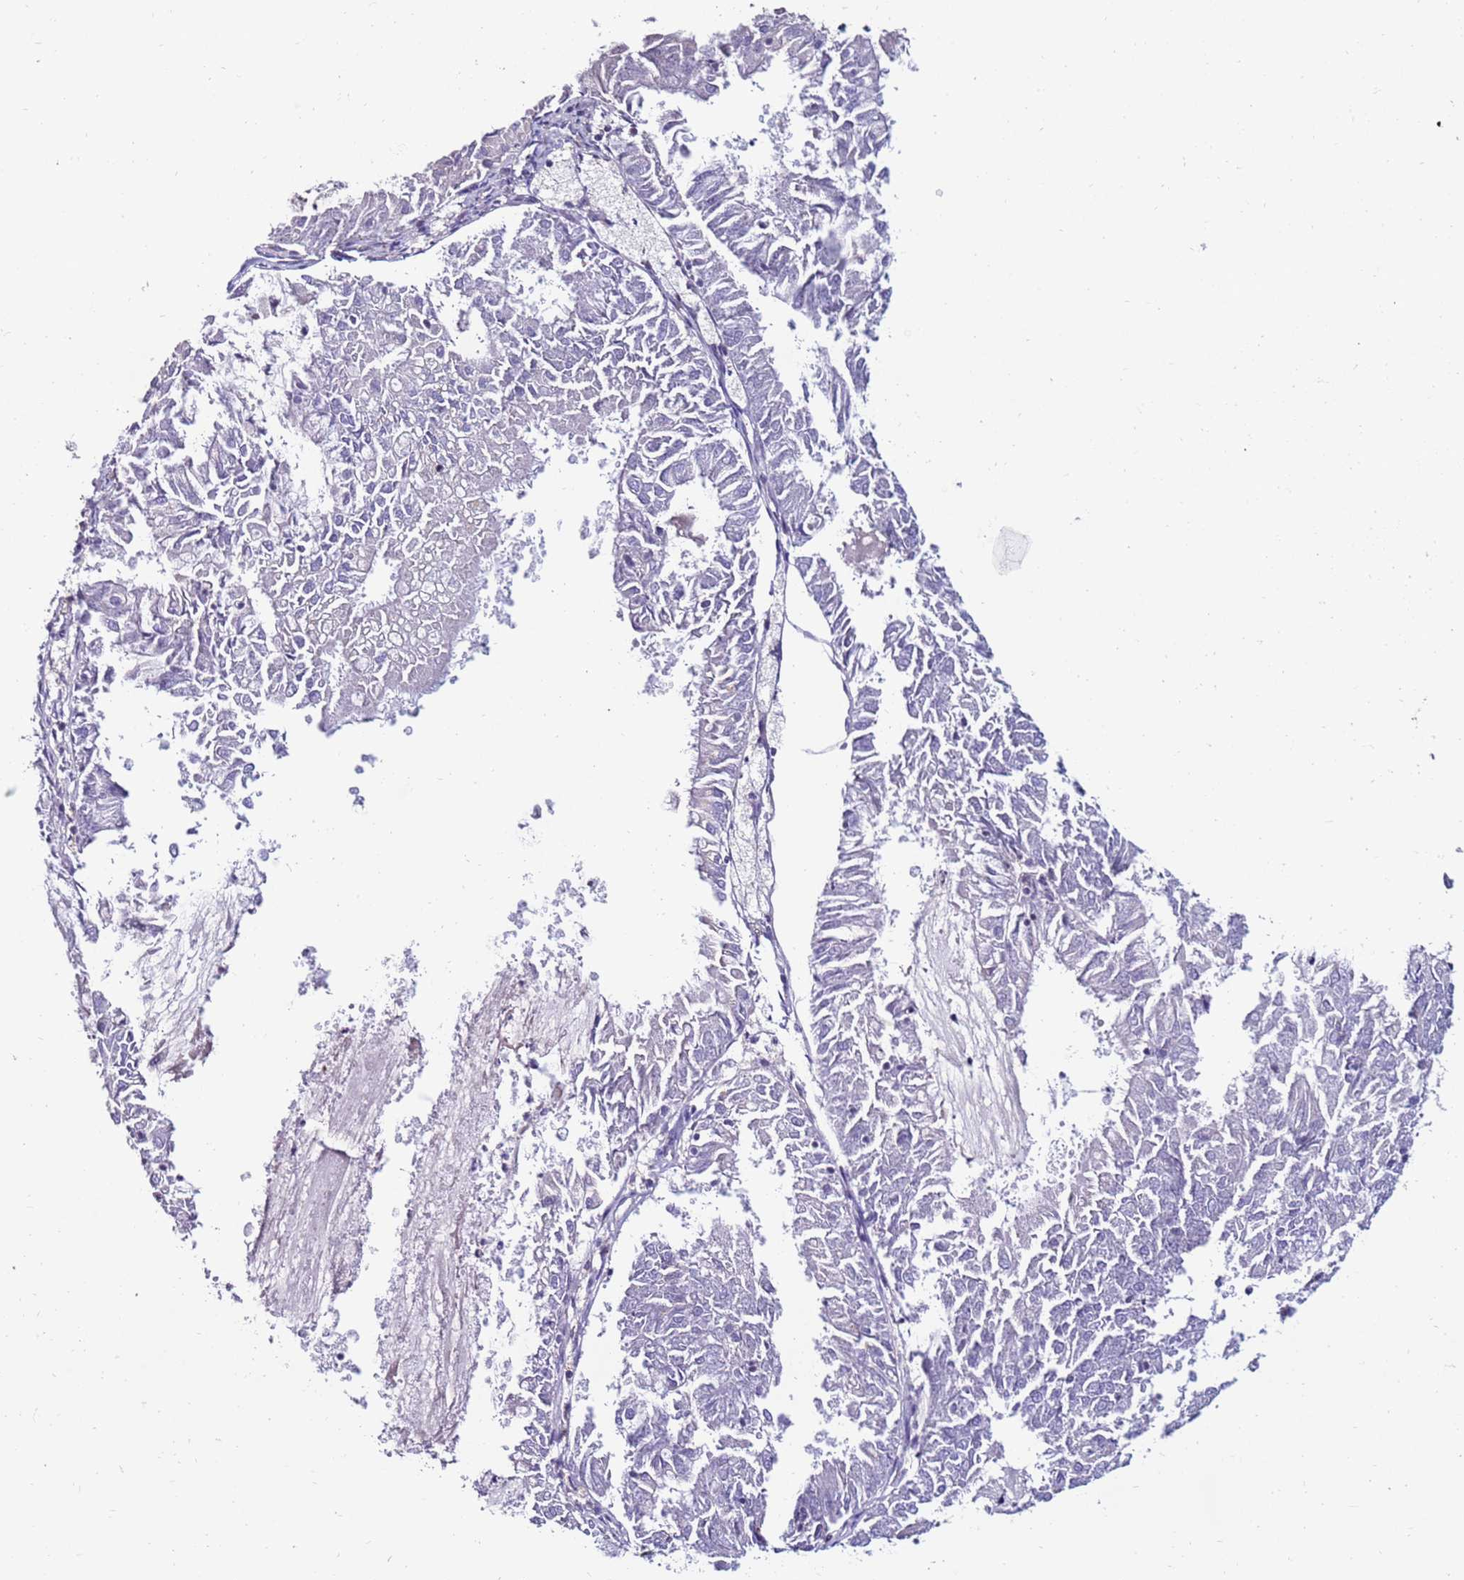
{"staining": {"intensity": "negative", "quantity": "none", "location": "none"}, "tissue": "endometrial cancer", "cell_type": "Tumor cells", "image_type": "cancer", "snomed": [{"axis": "morphology", "description": "Adenocarcinoma, NOS"}, {"axis": "topography", "description": "Endometrium"}], "caption": "An image of endometrial cancer stained for a protein exhibits no brown staining in tumor cells.", "gene": "CLEC4M", "patient": {"sex": "female", "age": 57}}